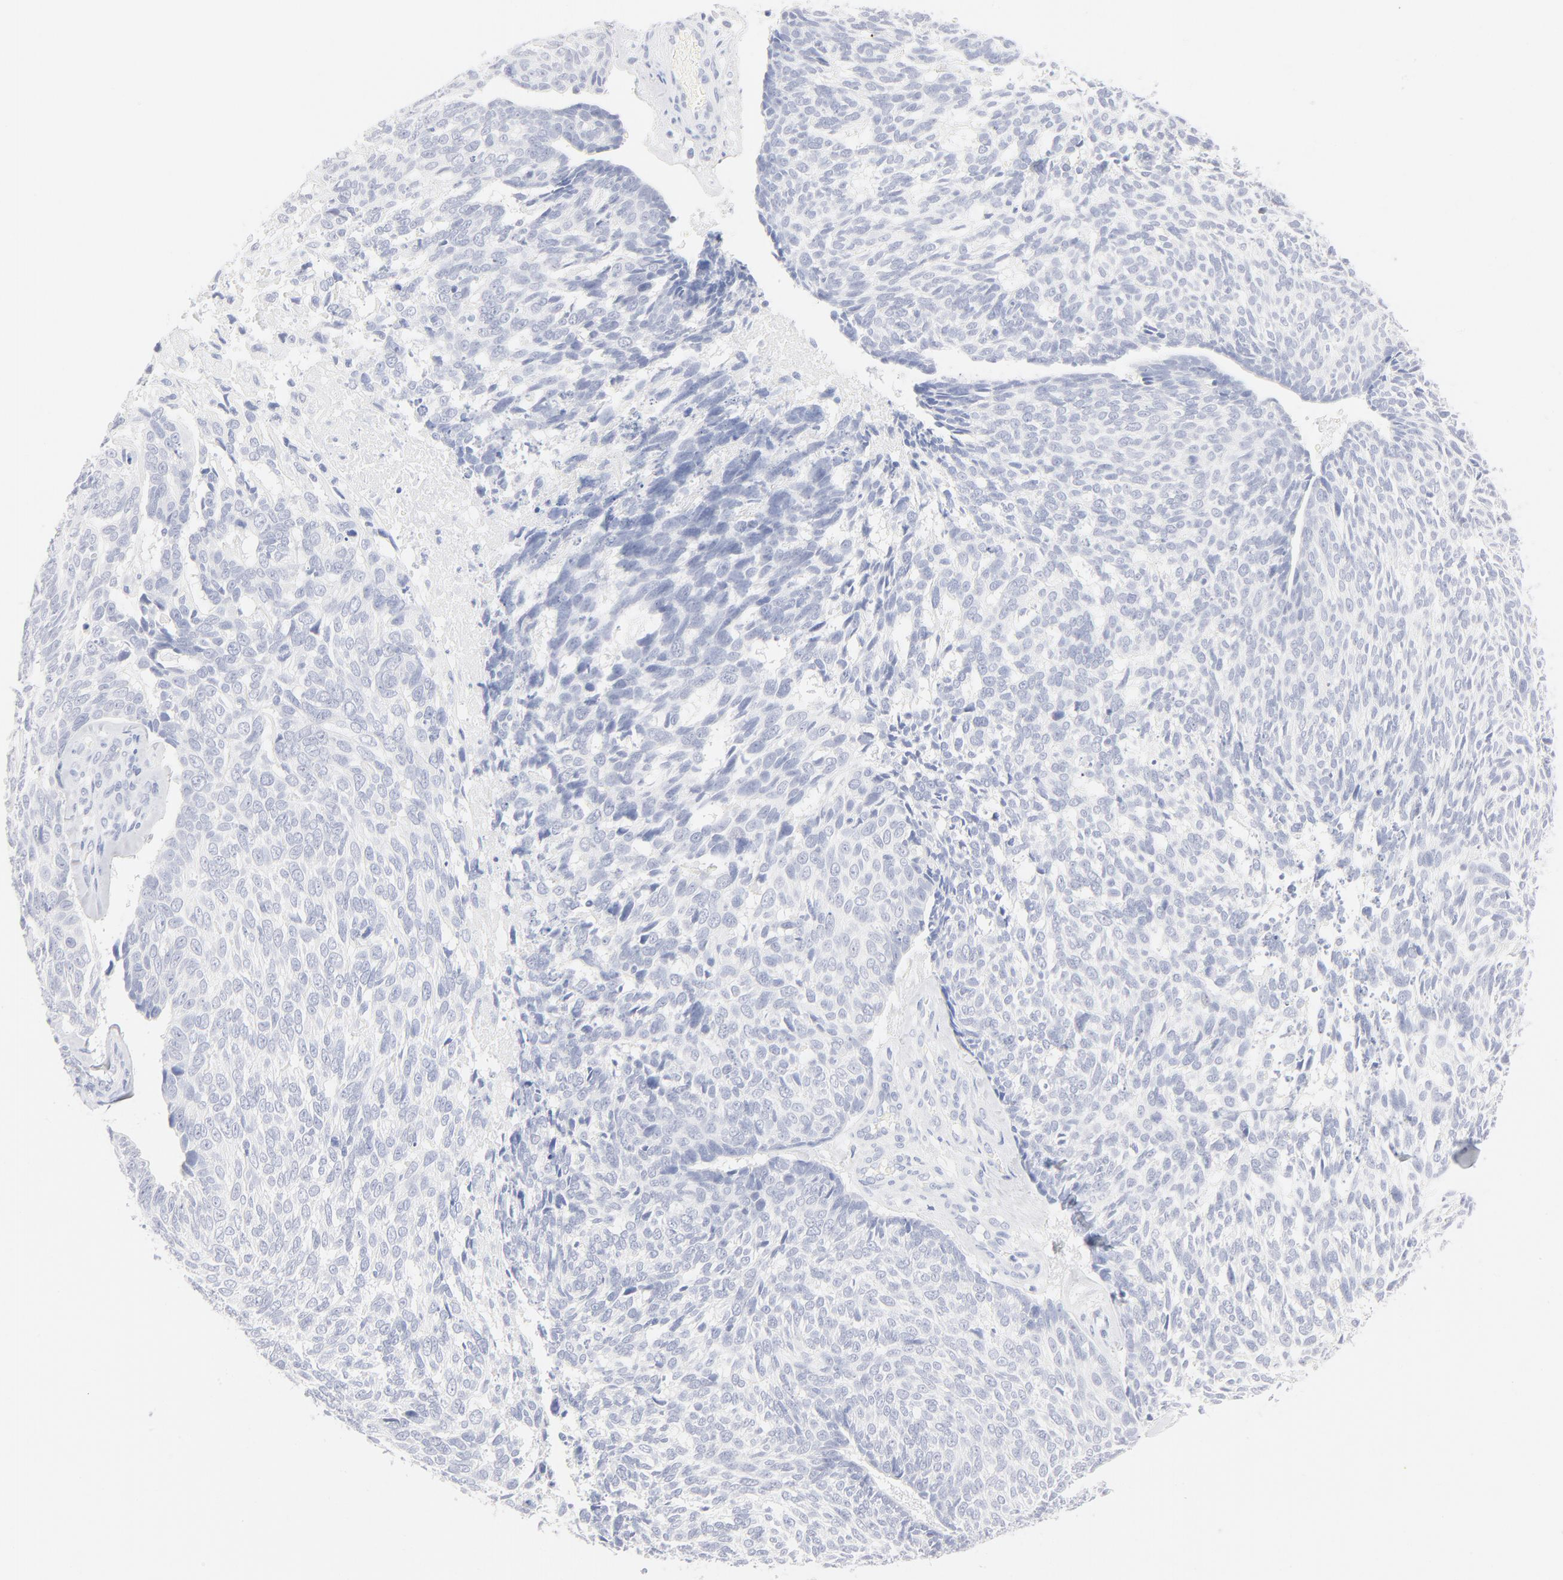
{"staining": {"intensity": "negative", "quantity": "none", "location": "none"}, "tissue": "skin cancer", "cell_type": "Tumor cells", "image_type": "cancer", "snomed": [{"axis": "morphology", "description": "Basal cell carcinoma"}, {"axis": "topography", "description": "Skin"}], "caption": "Immunohistochemical staining of skin cancer (basal cell carcinoma) reveals no significant positivity in tumor cells.", "gene": "ONECUT1", "patient": {"sex": "male", "age": 72}}